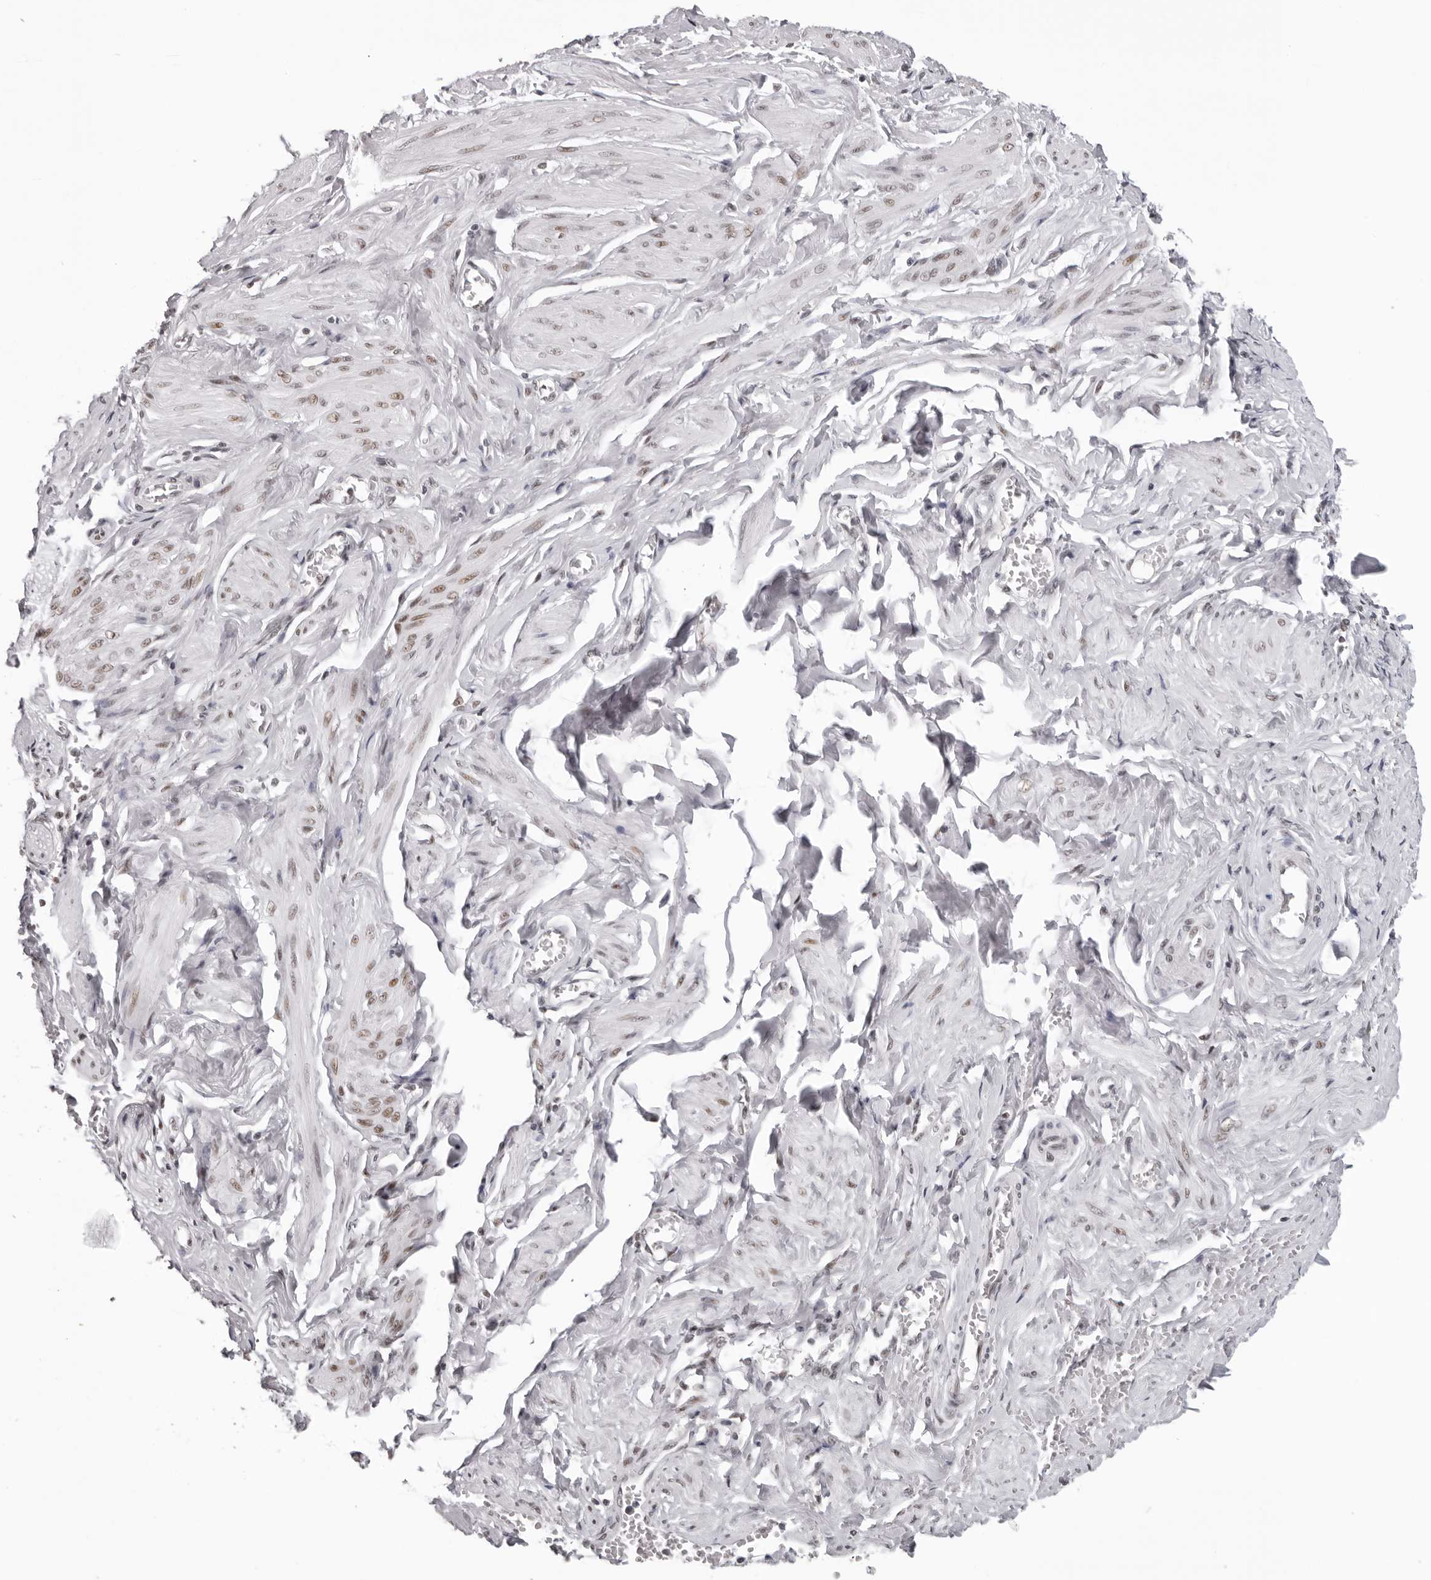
{"staining": {"intensity": "weak", "quantity": "<25%", "location": "nuclear"}, "tissue": "adipose tissue", "cell_type": "Adipocytes", "image_type": "normal", "snomed": [{"axis": "morphology", "description": "Normal tissue, NOS"}, {"axis": "topography", "description": "Vascular tissue"}, {"axis": "topography", "description": "Fallopian tube"}, {"axis": "topography", "description": "Ovary"}], "caption": "DAB (3,3'-diaminobenzidine) immunohistochemical staining of unremarkable human adipose tissue exhibits no significant staining in adipocytes.", "gene": "HEXIM2", "patient": {"sex": "female", "age": 67}}